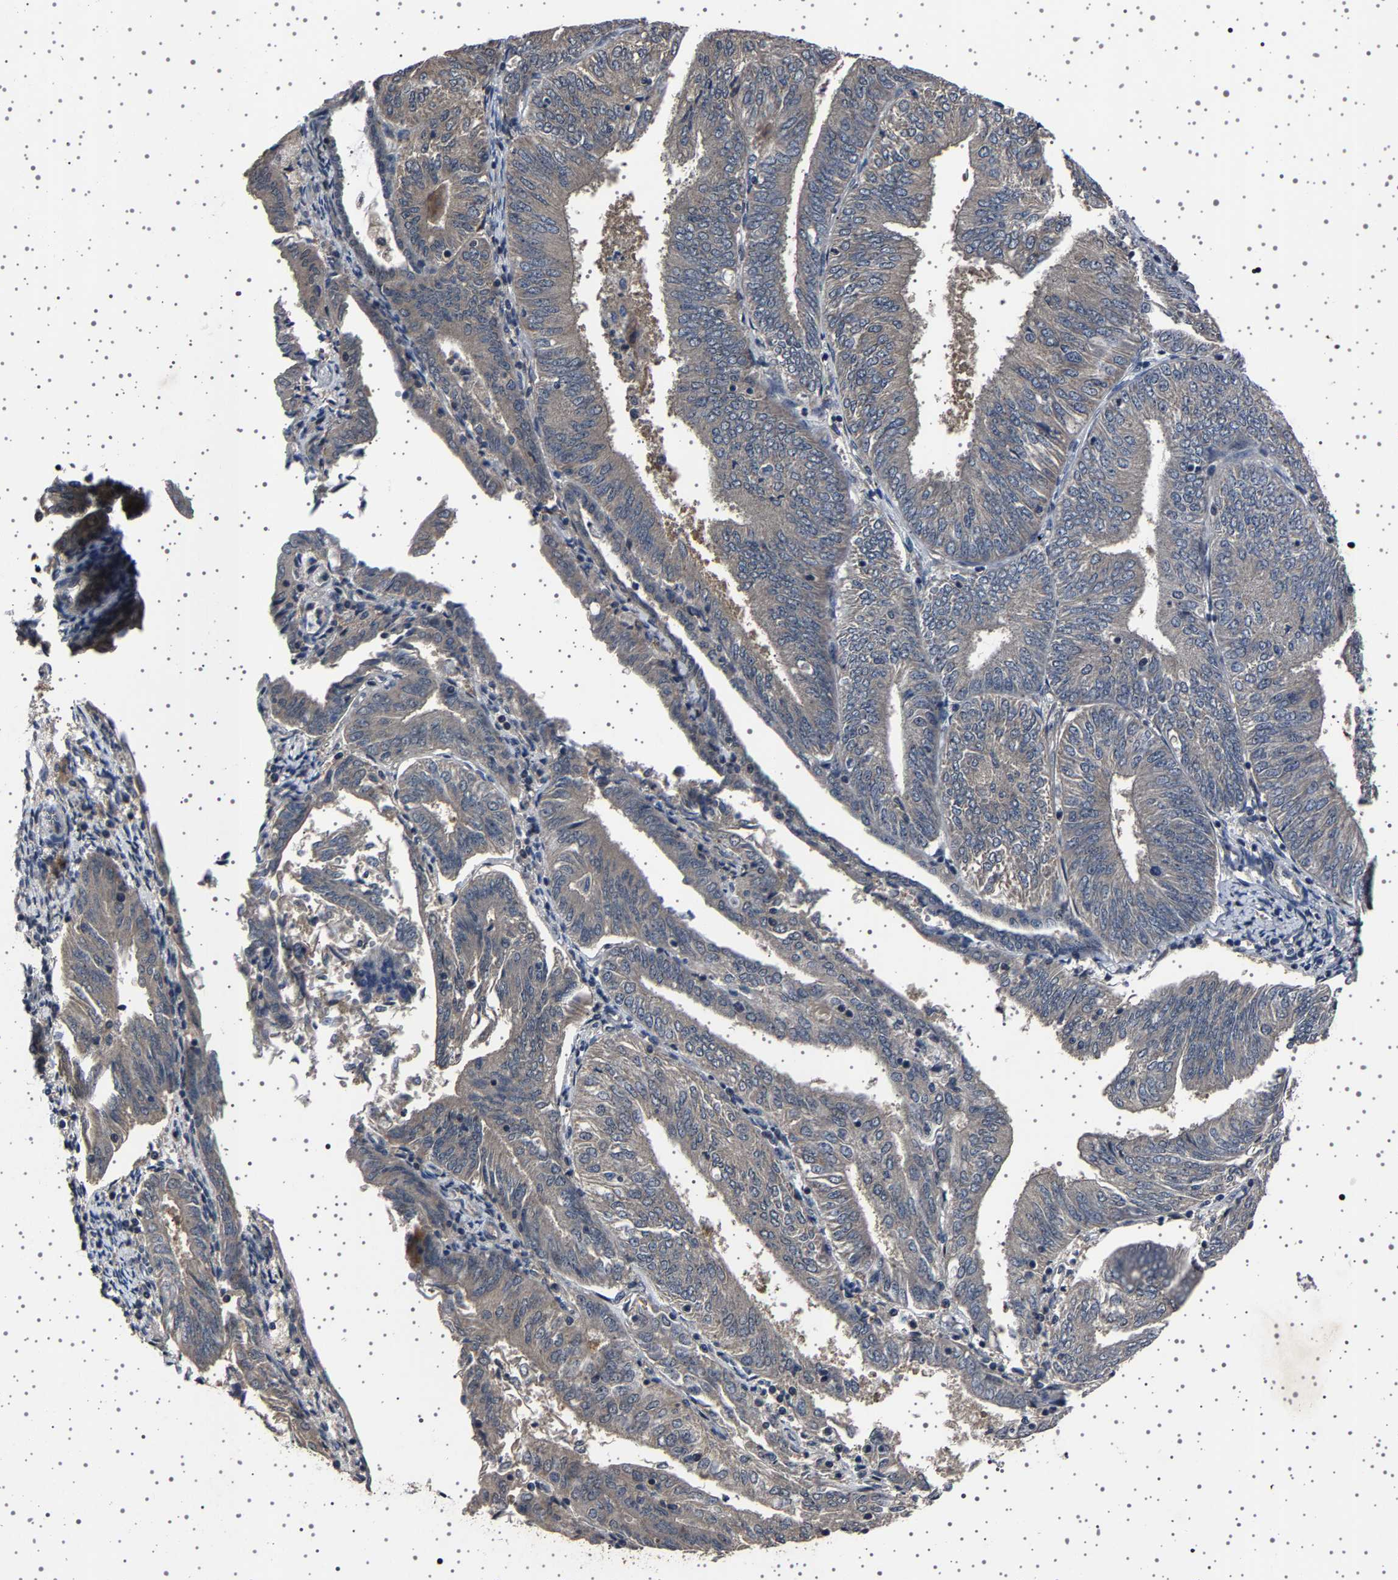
{"staining": {"intensity": "negative", "quantity": "none", "location": "none"}, "tissue": "endometrial cancer", "cell_type": "Tumor cells", "image_type": "cancer", "snomed": [{"axis": "morphology", "description": "Adenocarcinoma, NOS"}, {"axis": "topography", "description": "Endometrium"}], "caption": "IHC of endometrial cancer (adenocarcinoma) shows no positivity in tumor cells.", "gene": "NCKAP1", "patient": {"sex": "female", "age": 58}}